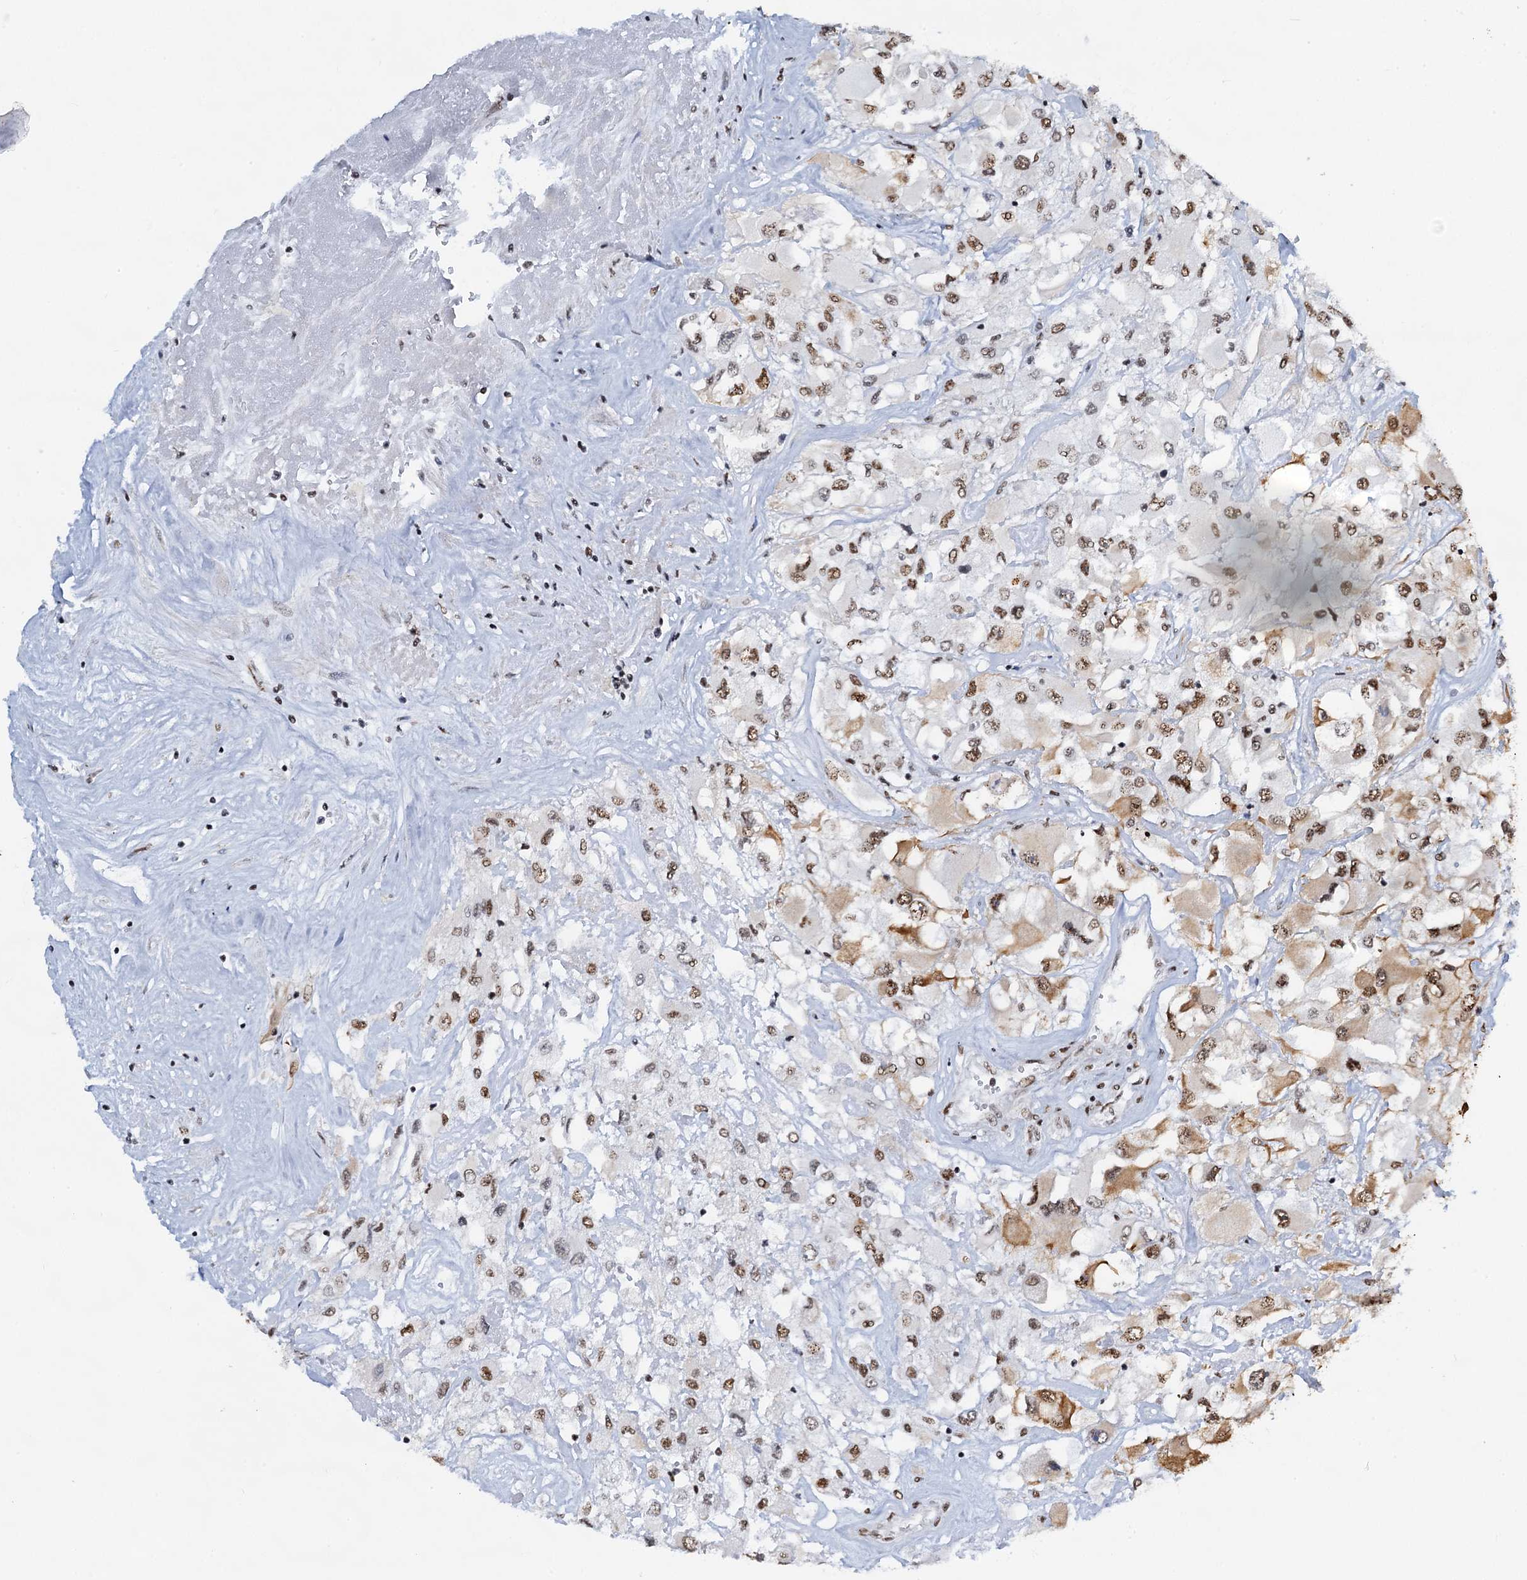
{"staining": {"intensity": "moderate", "quantity": ">75%", "location": "cytoplasmic/membranous,nuclear"}, "tissue": "renal cancer", "cell_type": "Tumor cells", "image_type": "cancer", "snomed": [{"axis": "morphology", "description": "Adenocarcinoma, NOS"}, {"axis": "topography", "description": "Kidney"}], "caption": "Immunohistochemistry photomicrograph of neoplastic tissue: human adenocarcinoma (renal) stained using immunohistochemistry shows medium levels of moderate protein expression localized specifically in the cytoplasmic/membranous and nuclear of tumor cells, appearing as a cytoplasmic/membranous and nuclear brown color.", "gene": "ZNF609", "patient": {"sex": "female", "age": 52}}